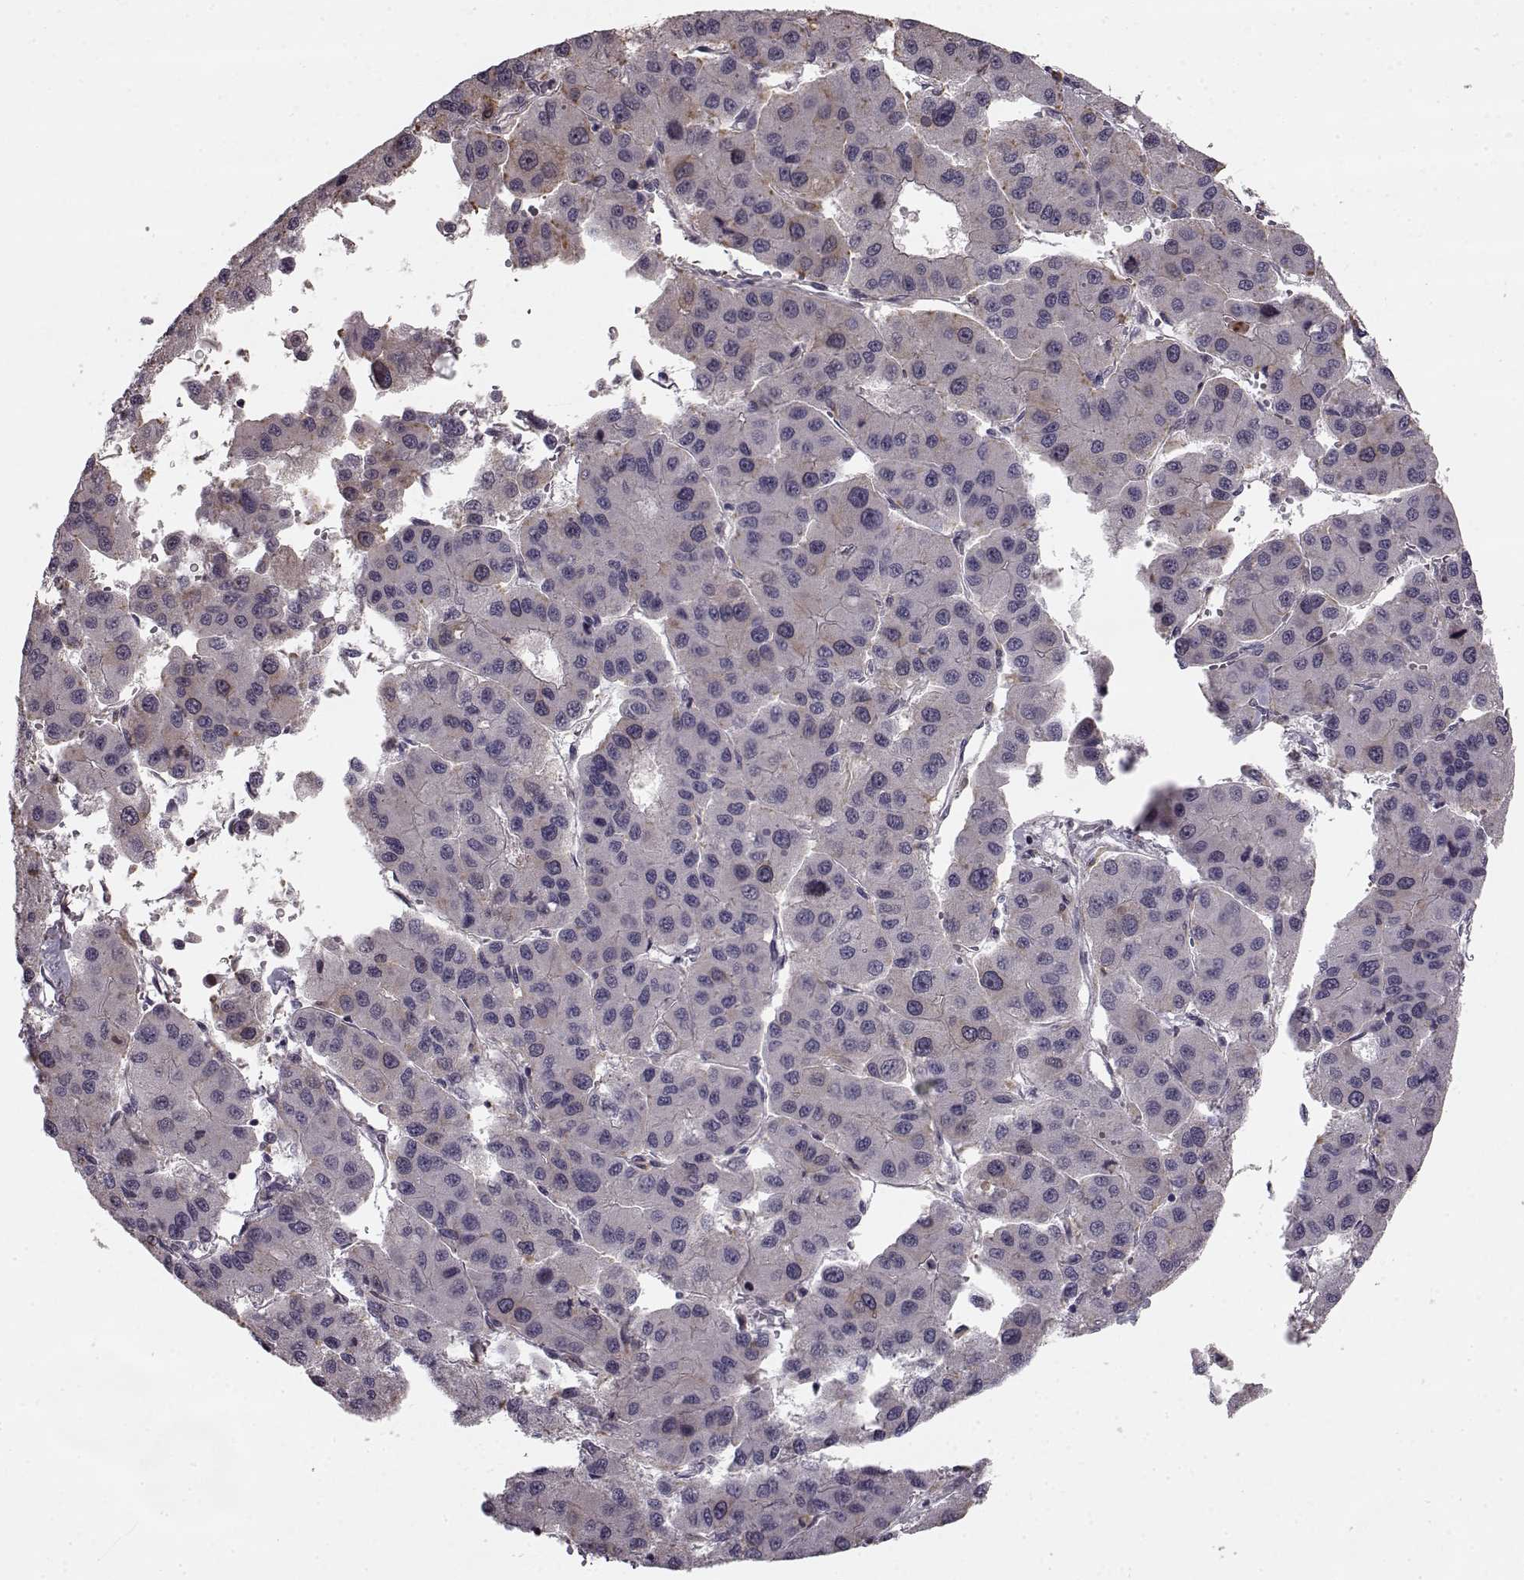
{"staining": {"intensity": "negative", "quantity": "none", "location": "none"}, "tissue": "liver cancer", "cell_type": "Tumor cells", "image_type": "cancer", "snomed": [{"axis": "morphology", "description": "Carcinoma, Hepatocellular, NOS"}, {"axis": "topography", "description": "Liver"}], "caption": "This is a photomicrograph of IHC staining of liver hepatocellular carcinoma, which shows no expression in tumor cells. (Brightfield microscopy of DAB IHC at high magnification).", "gene": "HMMR", "patient": {"sex": "male", "age": 73}}